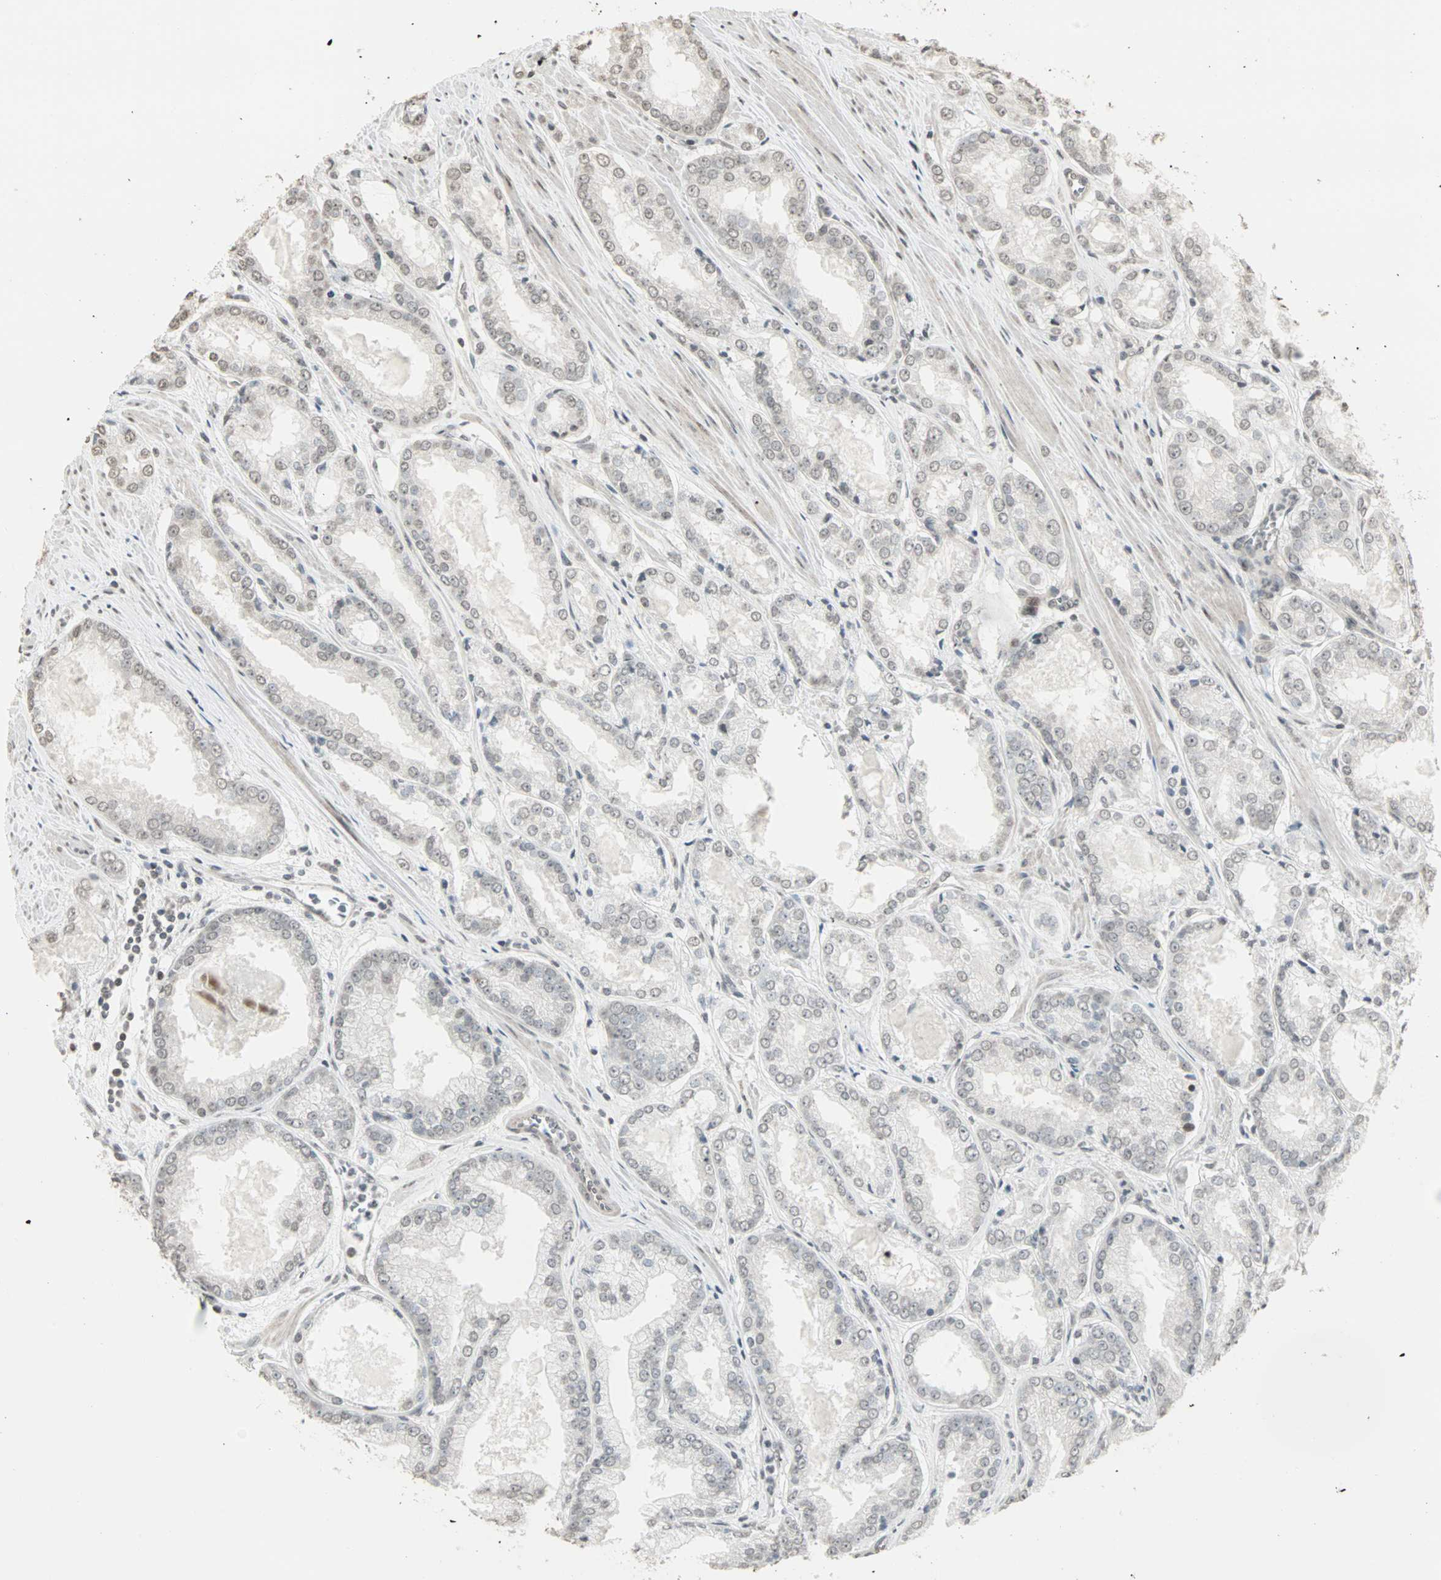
{"staining": {"intensity": "negative", "quantity": "none", "location": "none"}, "tissue": "prostate cancer", "cell_type": "Tumor cells", "image_type": "cancer", "snomed": [{"axis": "morphology", "description": "Adenocarcinoma, Low grade"}, {"axis": "topography", "description": "Prostate"}], "caption": "Micrograph shows no protein positivity in tumor cells of prostate cancer (adenocarcinoma (low-grade)) tissue.", "gene": "CBLC", "patient": {"sex": "male", "age": 64}}